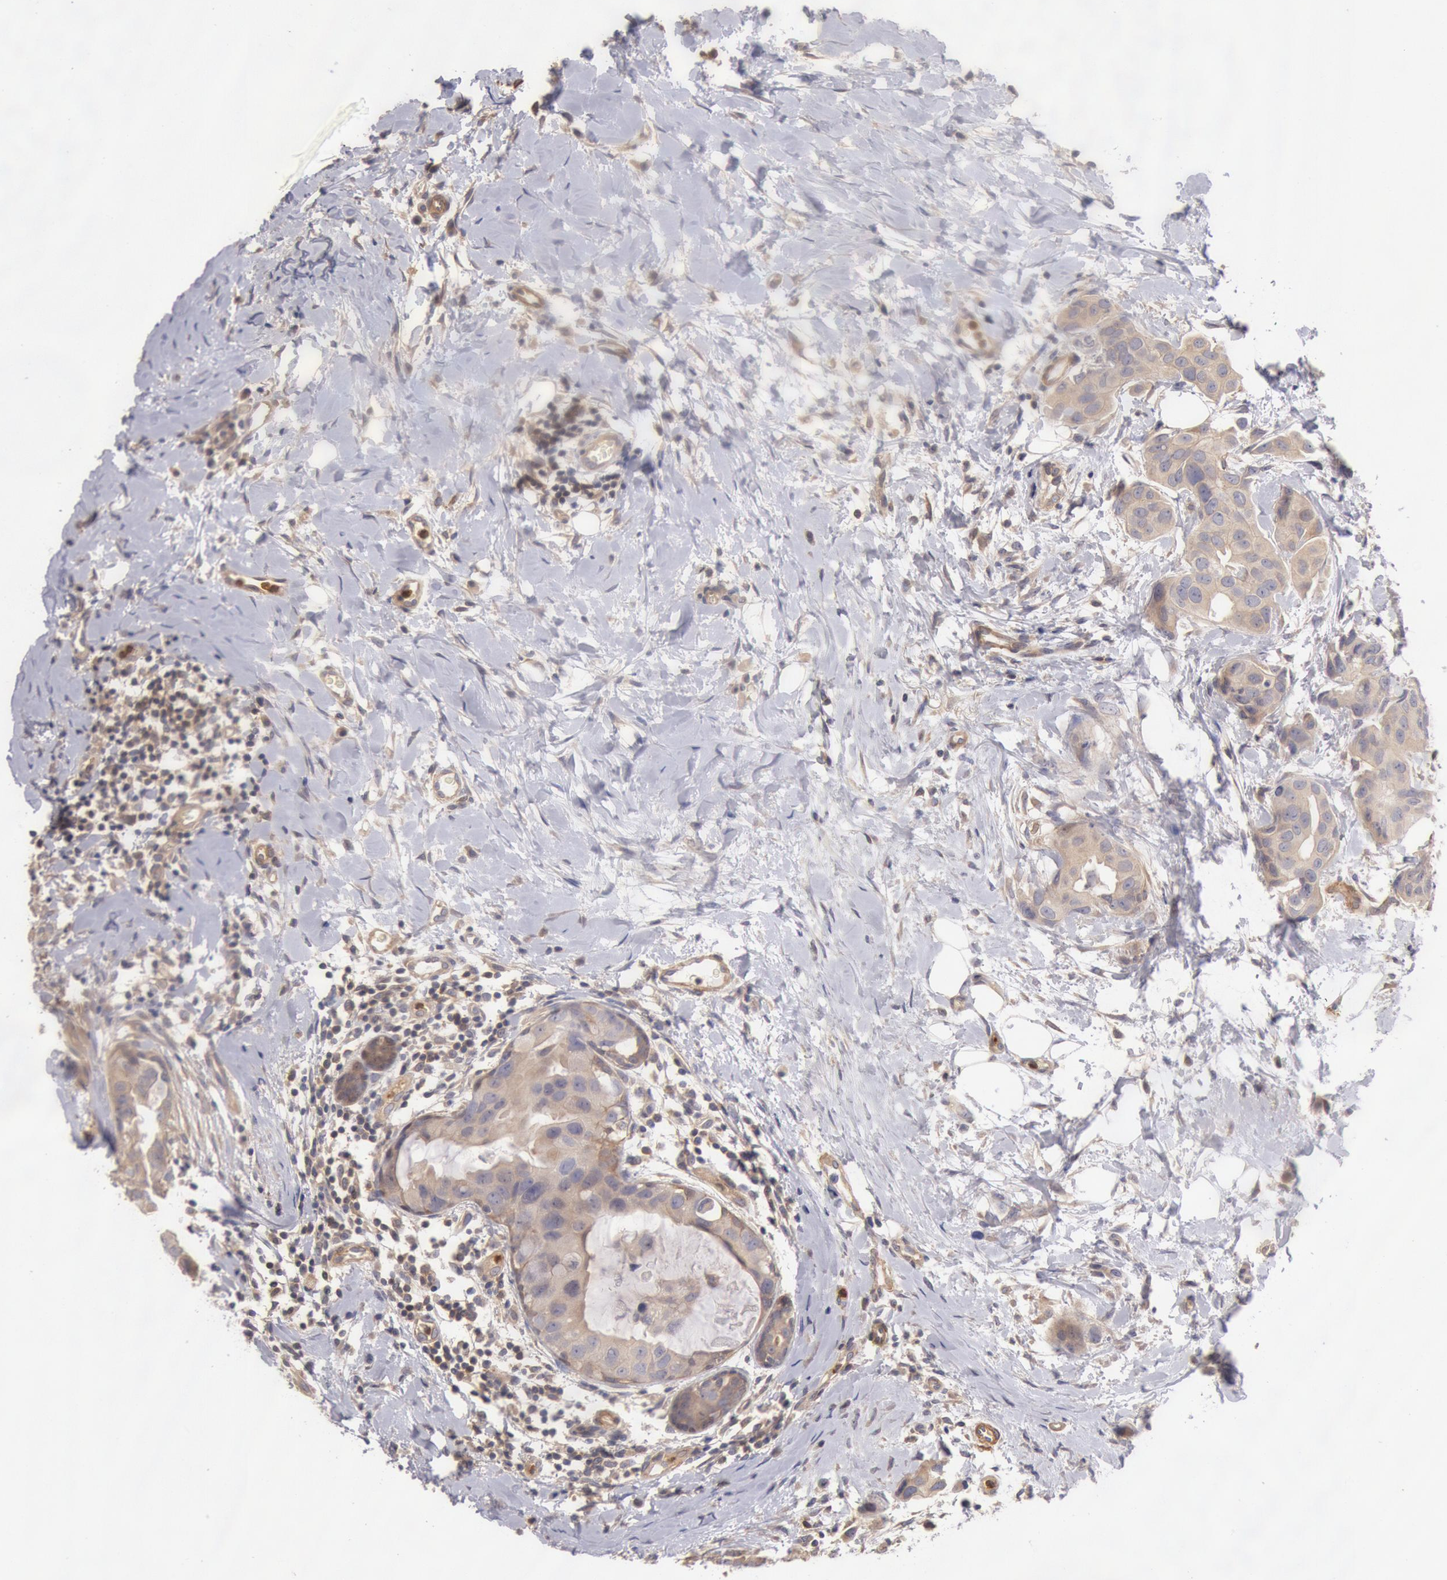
{"staining": {"intensity": "moderate", "quantity": "25%-75%", "location": "cytoplasmic/membranous"}, "tissue": "breast cancer", "cell_type": "Tumor cells", "image_type": "cancer", "snomed": [{"axis": "morphology", "description": "Duct carcinoma"}, {"axis": "topography", "description": "Breast"}], "caption": "Protein staining demonstrates moderate cytoplasmic/membranous expression in approximately 25%-75% of tumor cells in invasive ductal carcinoma (breast).", "gene": "TMED8", "patient": {"sex": "female", "age": 40}}